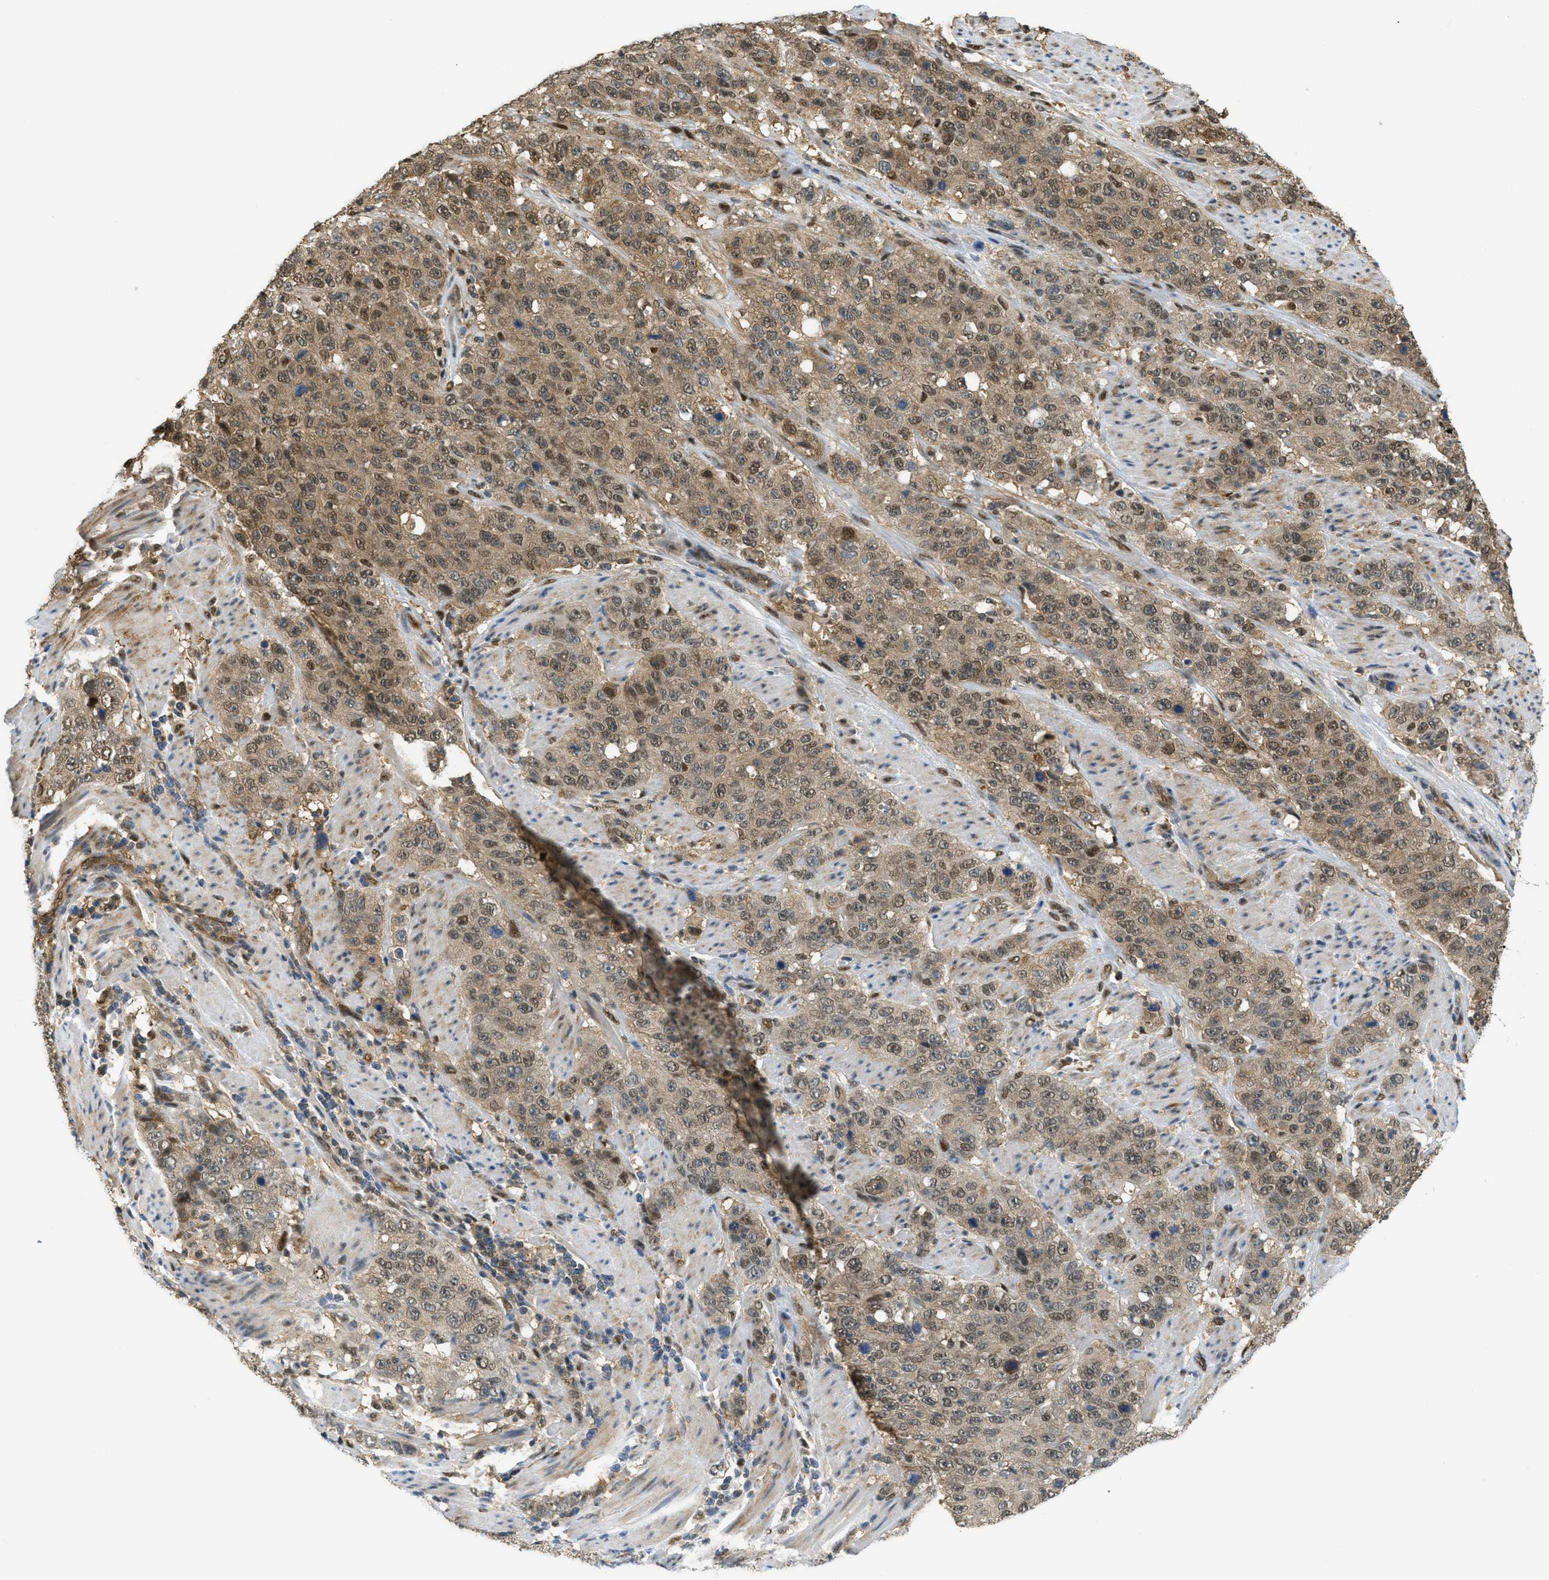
{"staining": {"intensity": "moderate", "quantity": ">75%", "location": "cytoplasmic/membranous,nuclear"}, "tissue": "stomach cancer", "cell_type": "Tumor cells", "image_type": "cancer", "snomed": [{"axis": "morphology", "description": "Adenocarcinoma, NOS"}, {"axis": "topography", "description": "Stomach"}], "caption": "Immunohistochemical staining of human stomach cancer (adenocarcinoma) reveals moderate cytoplasmic/membranous and nuclear protein staining in approximately >75% of tumor cells.", "gene": "PSMC5", "patient": {"sex": "male", "age": 48}}